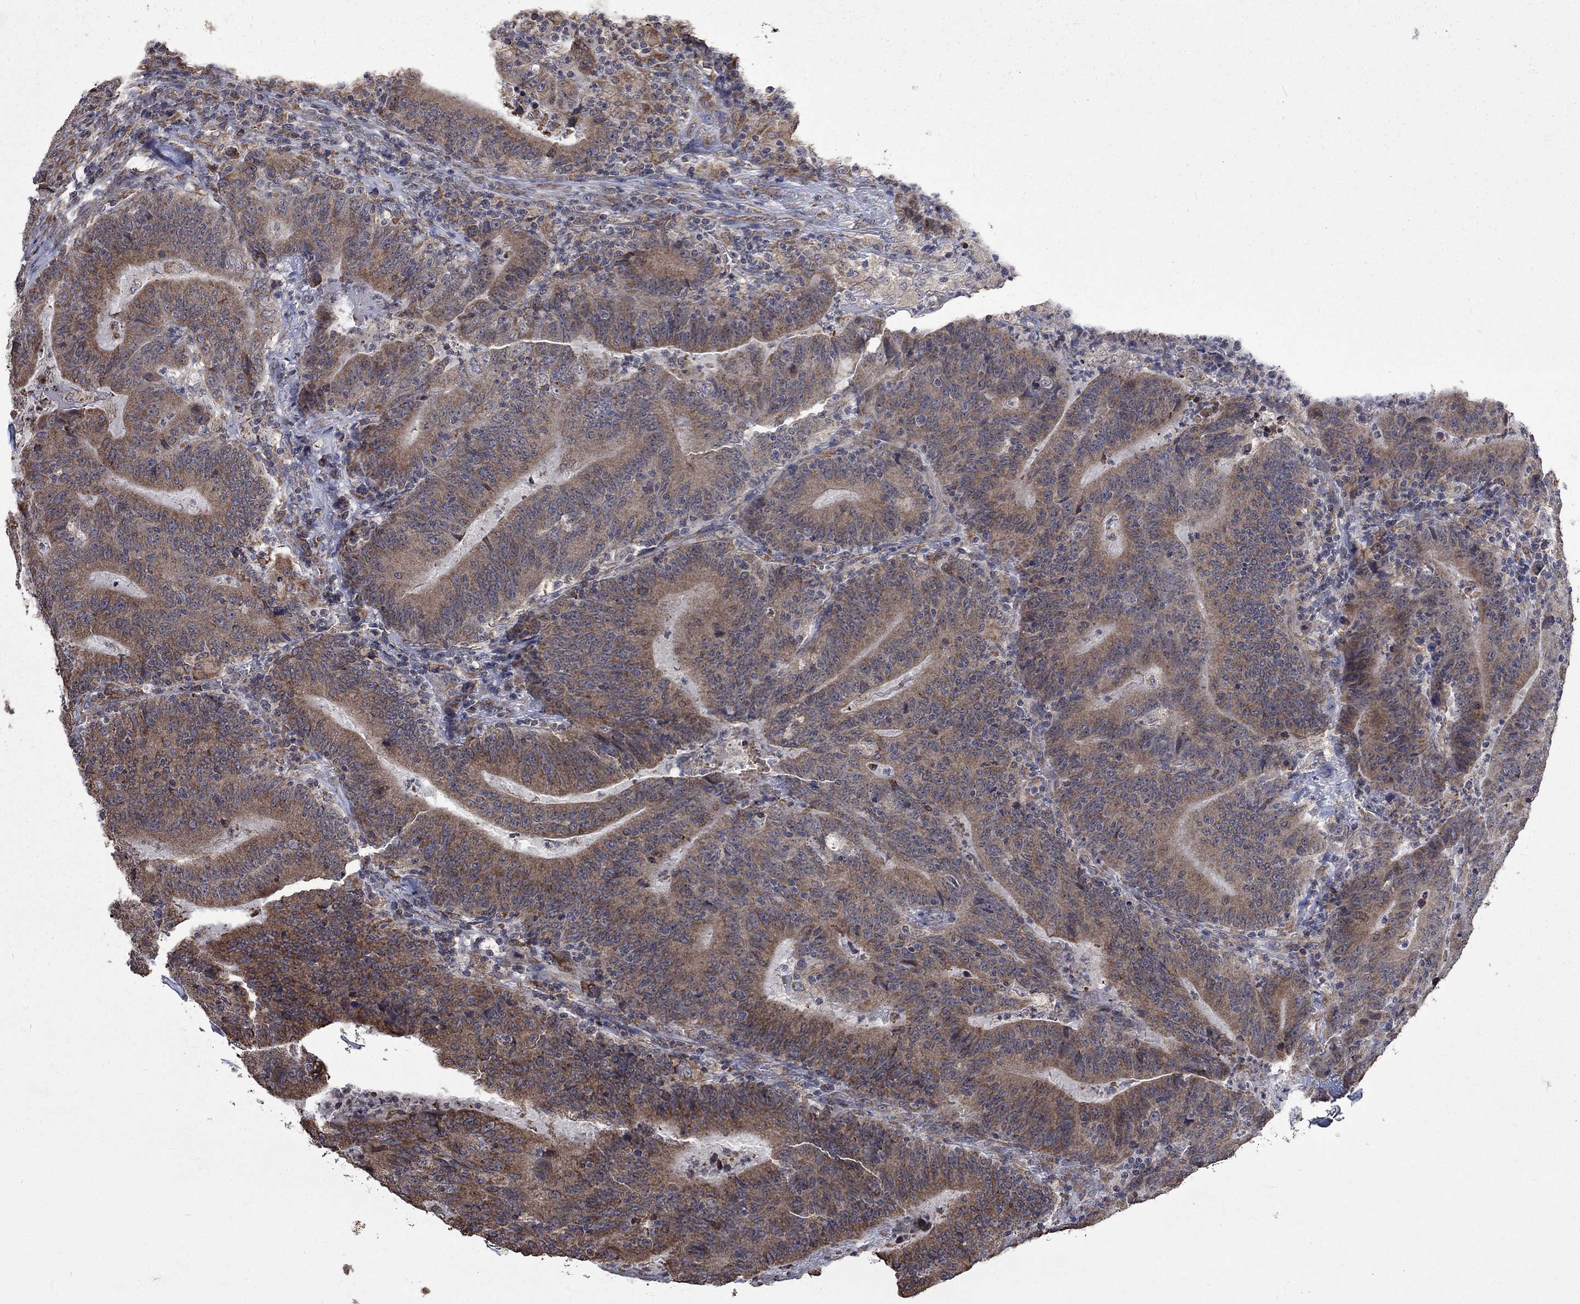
{"staining": {"intensity": "moderate", "quantity": "25%-75%", "location": "cytoplasmic/membranous"}, "tissue": "colorectal cancer", "cell_type": "Tumor cells", "image_type": "cancer", "snomed": [{"axis": "morphology", "description": "Adenocarcinoma, NOS"}, {"axis": "topography", "description": "Colon"}], "caption": "Colorectal cancer tissue shows moderate cytoplasmic/membranous positivity in about 25%-75% of tumor cells, visualized by immunohistochemistry.", "gene": "ESRRA", "patient": {"sex": "female", "age": 75}}